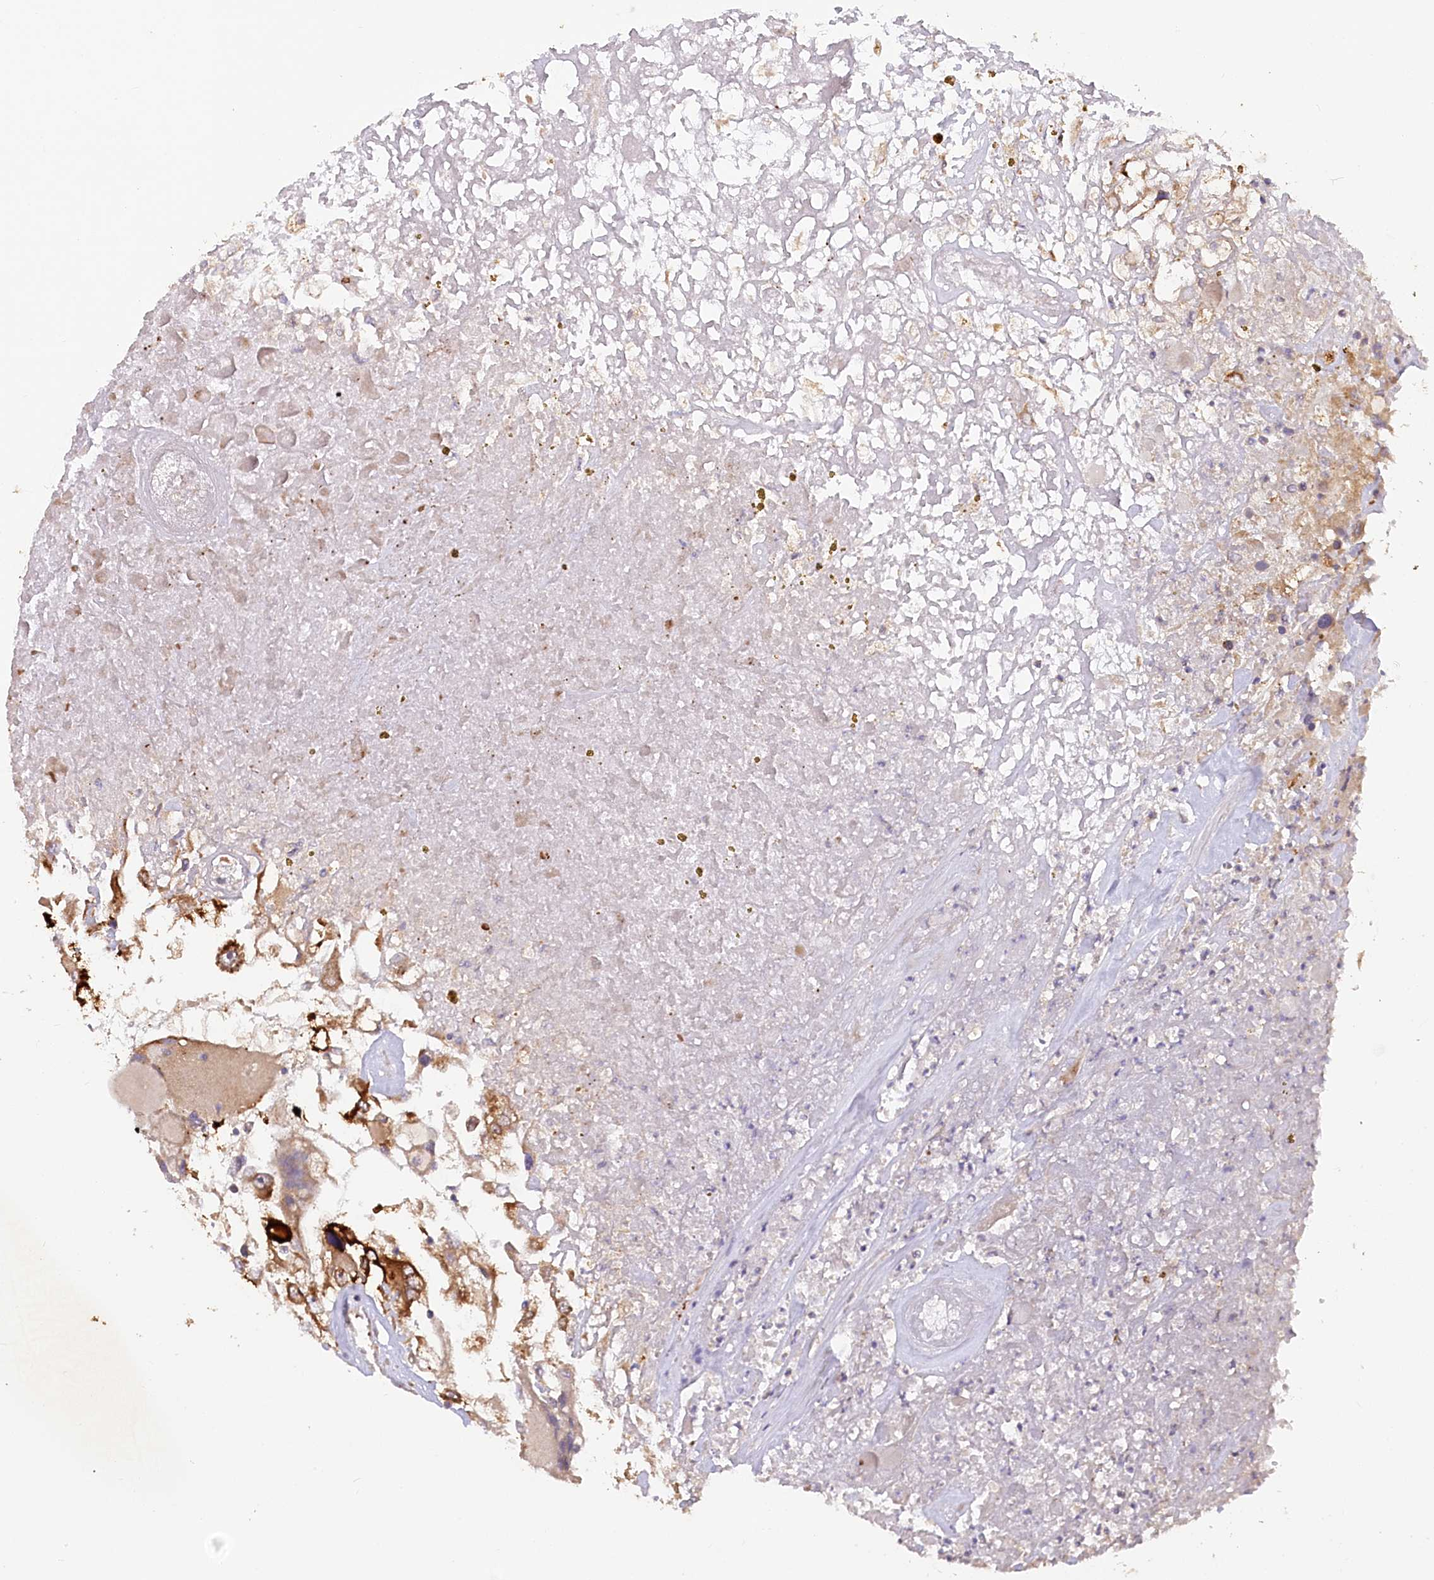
{"staining": {"intensity": "strong", "quantity": "25%-75%", "location": "cytoplasmic/membranous"}, "tissue": "renal cancer", "cell_type": "Tumor cells", "image_type": "cancer", "snomed": [{"axis": "morphology", "description": "Adenocarcinoma, NOS"}, {"axis": "topography", "description": "Kidney"}], "caption": "IHC histopathology image of neoplastic tissue: renal cancer (adenocarcinoma) stained using immunohistochemistry (IHC) demonstrates high levels of strong protein expression localized specifically in the cytoplasmic/membranous of tumor cells, appearing as a cytoplasmic/membranous brown color.", "gene": "IRAK1BP1", "patient": {"sex": "female", "age": 52}}